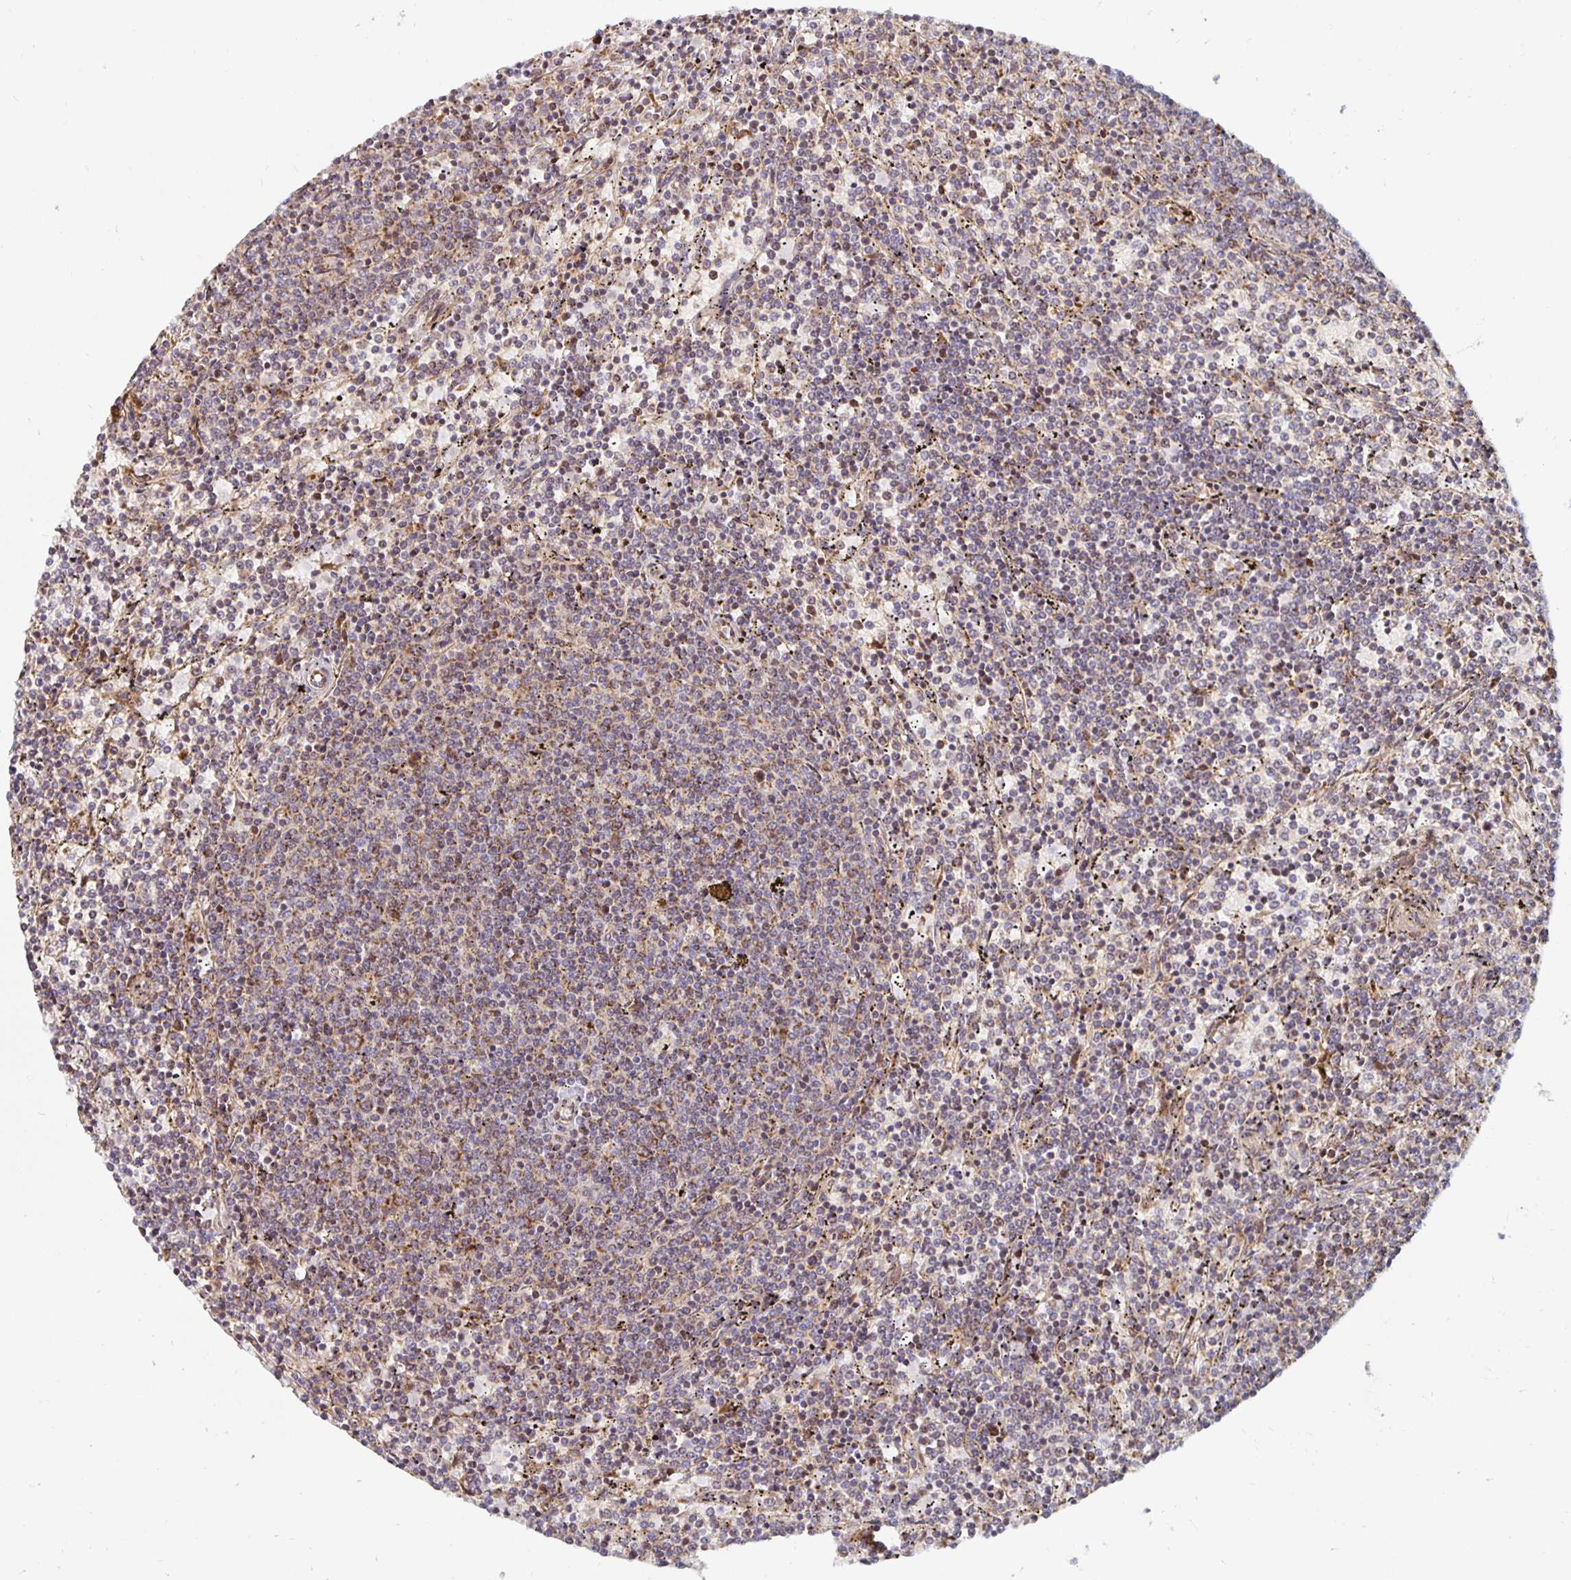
{"staining": {"intensity": "moderate", "quantity": "25%-75%", "location": "cytoplasmic/membranous"}, "tissue": "lymphoma", "cell_type": "Tumor cells", "image_type": "cancer", "snomed": [{"axis": "morphology", "description": "Malignant lymphoma, non-Hodgkin's type, Low grade"}, {"axis": "topography", "description": "Spleen"}], "caption": "An immunohistochemistry photomicrograph of neoplastic tissue is shown. Protein staining in brown labels moderate cytoplasmic/membranous positivity in low-grade malignant lymphoma, non-Hodgkin's type within tumor cells.", "gene": "MRPL28", "patient": {"sex": "female", "age": 50}}